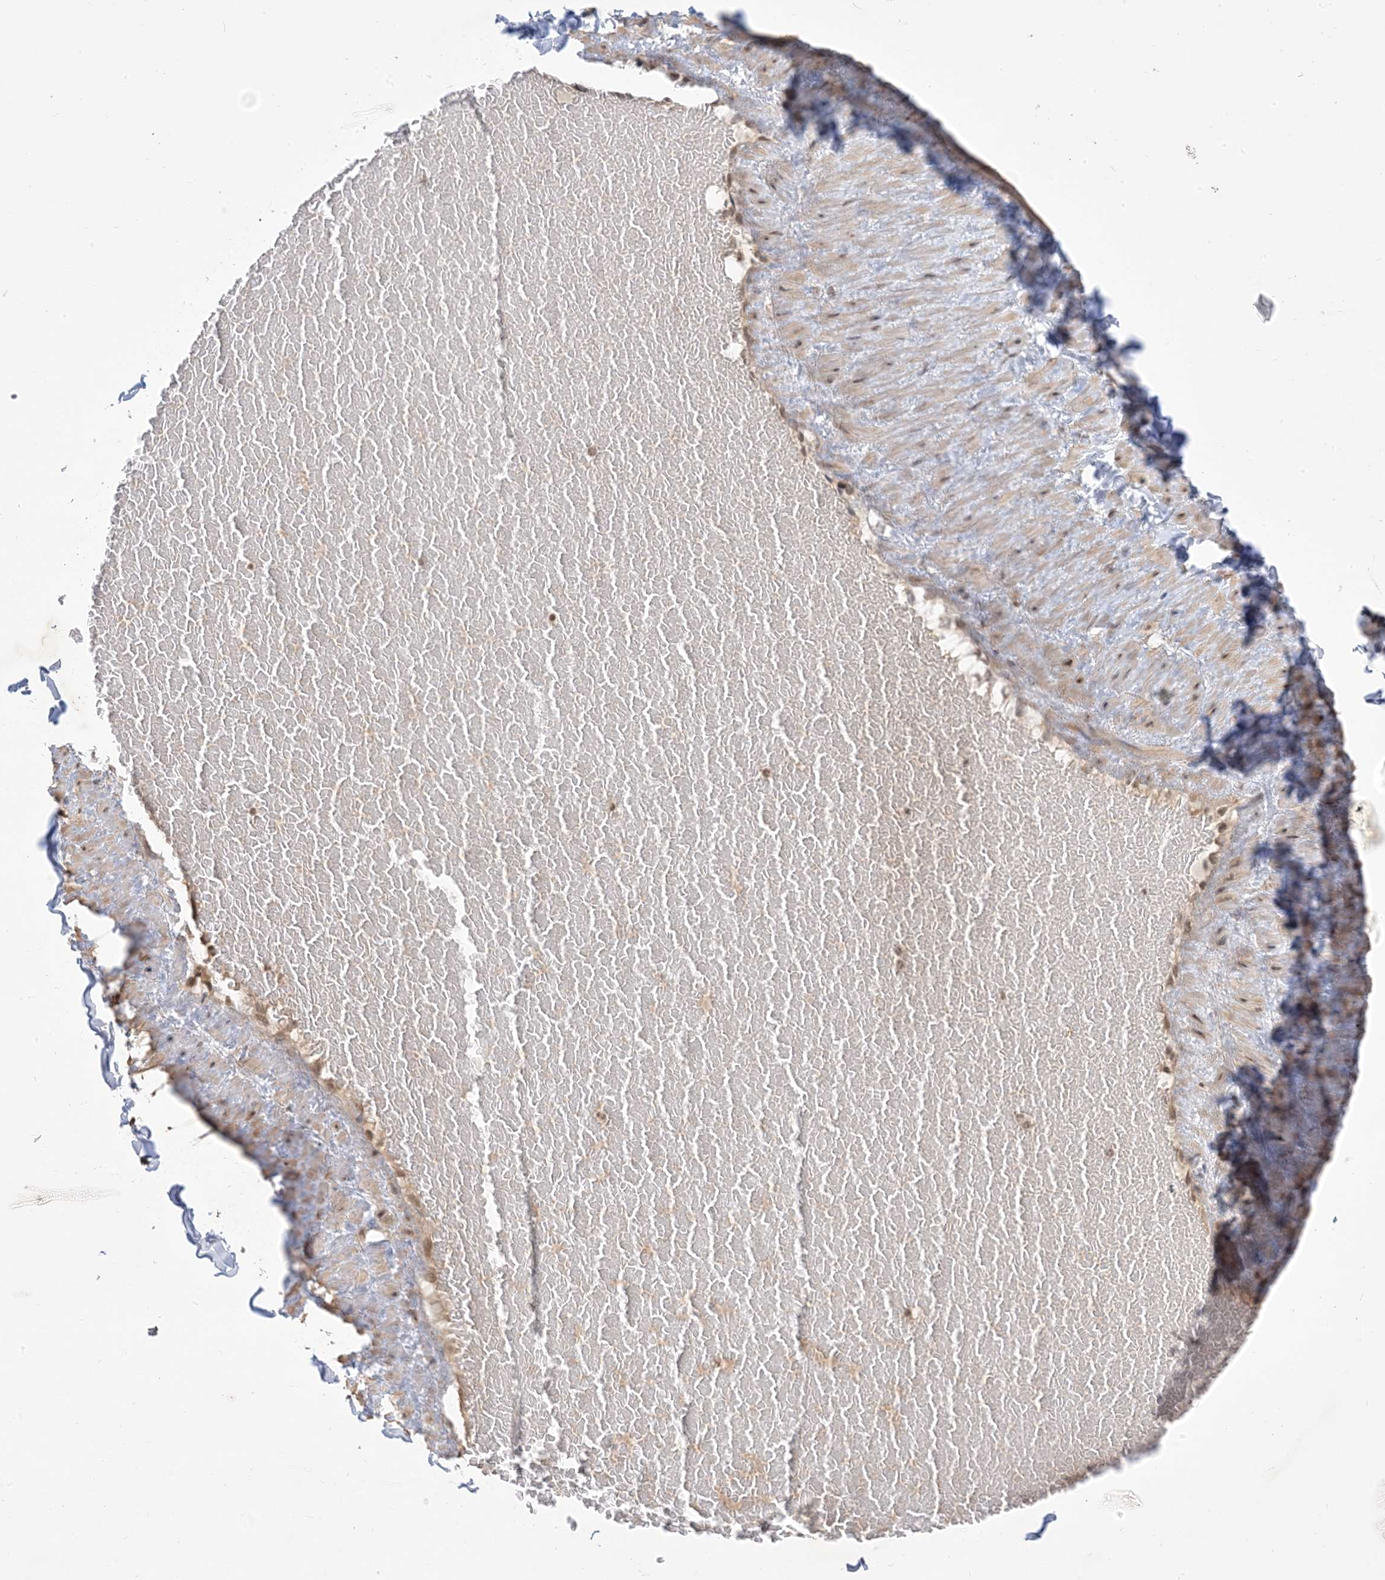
{"staining": {"intensity": "negative", "quantity": "none", "location": "none"}, "tissue": "adipose tissue", "cell_type": "Adipocytes", "image_type": "normal", "snomed": [{"axis": "morphology", "description": "Normal tissue, NOS"}, {"axis": "topography", "description": "Adipose tissue"}, {"axis": "topography", "description": "Vascular tissue"}, {"axis": "topography", "description": "Peripheral nerve tissue"}], "caption": "There is no significant staining in adipocytes of adipose tissue. (DAB immunohistochemistry (IHC) with hematoxylin counter stain).", "gene": "RANBP9", "patient": {"sex": "male", "age": 25}}